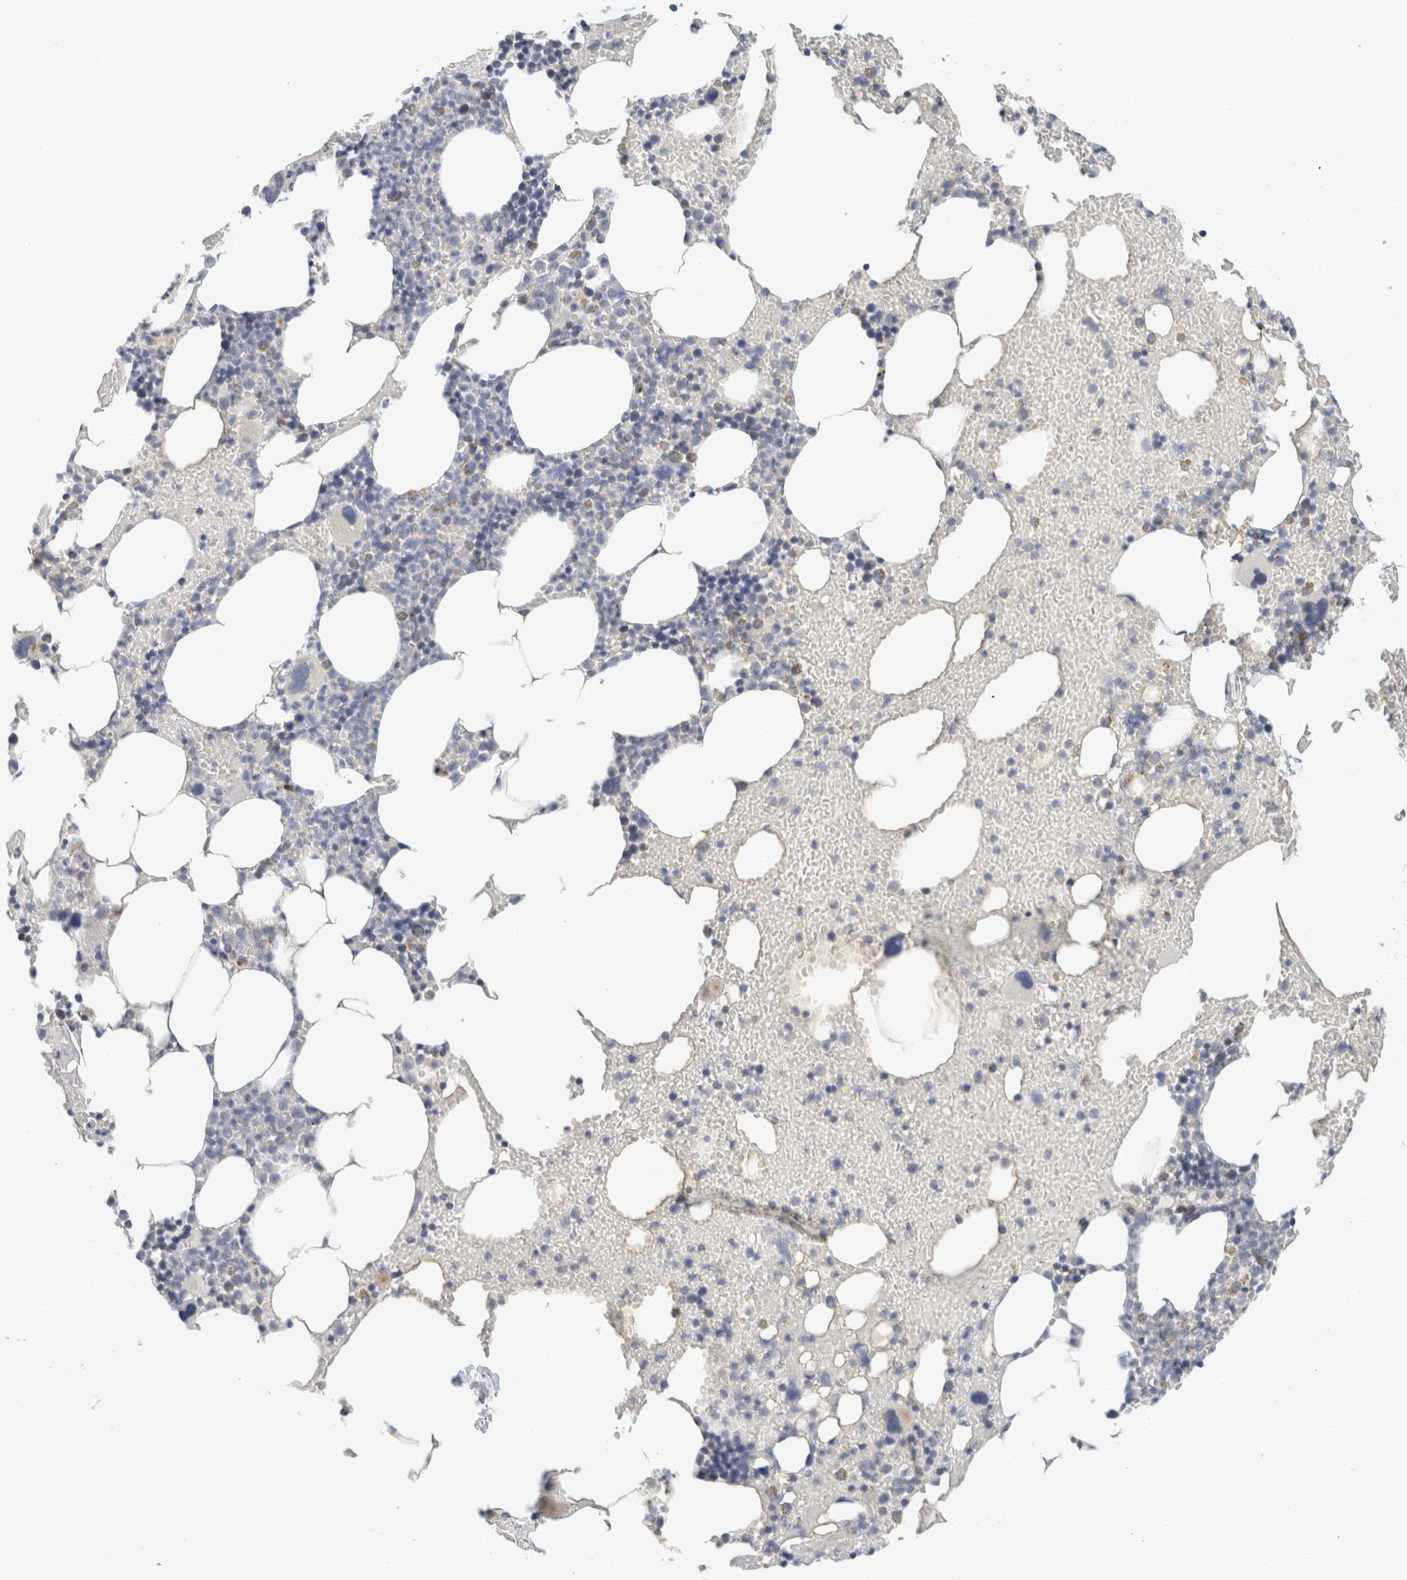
{"staining": {"intensity": "moderate", "quantity": "<25%", "location": "cytoplasmic/membranous"}, "tissue": "bone marrow", "cell_type": "Hematopoietic cells", "image_type": "normal", "snomed": [{"axis": "morphology", "description": "Normal tissue, NOS"}, {"axis": "morphology", "description": "Inflammation, NOS"}, {"axis": "topography", "description": "Bone marrow"}], "caption": "Human bone marrow stained with a protein marker displays moderate staining in hematopoietic cells.", "gene": "HDHD3", "patient": {"sex": "male", "age": 68}}